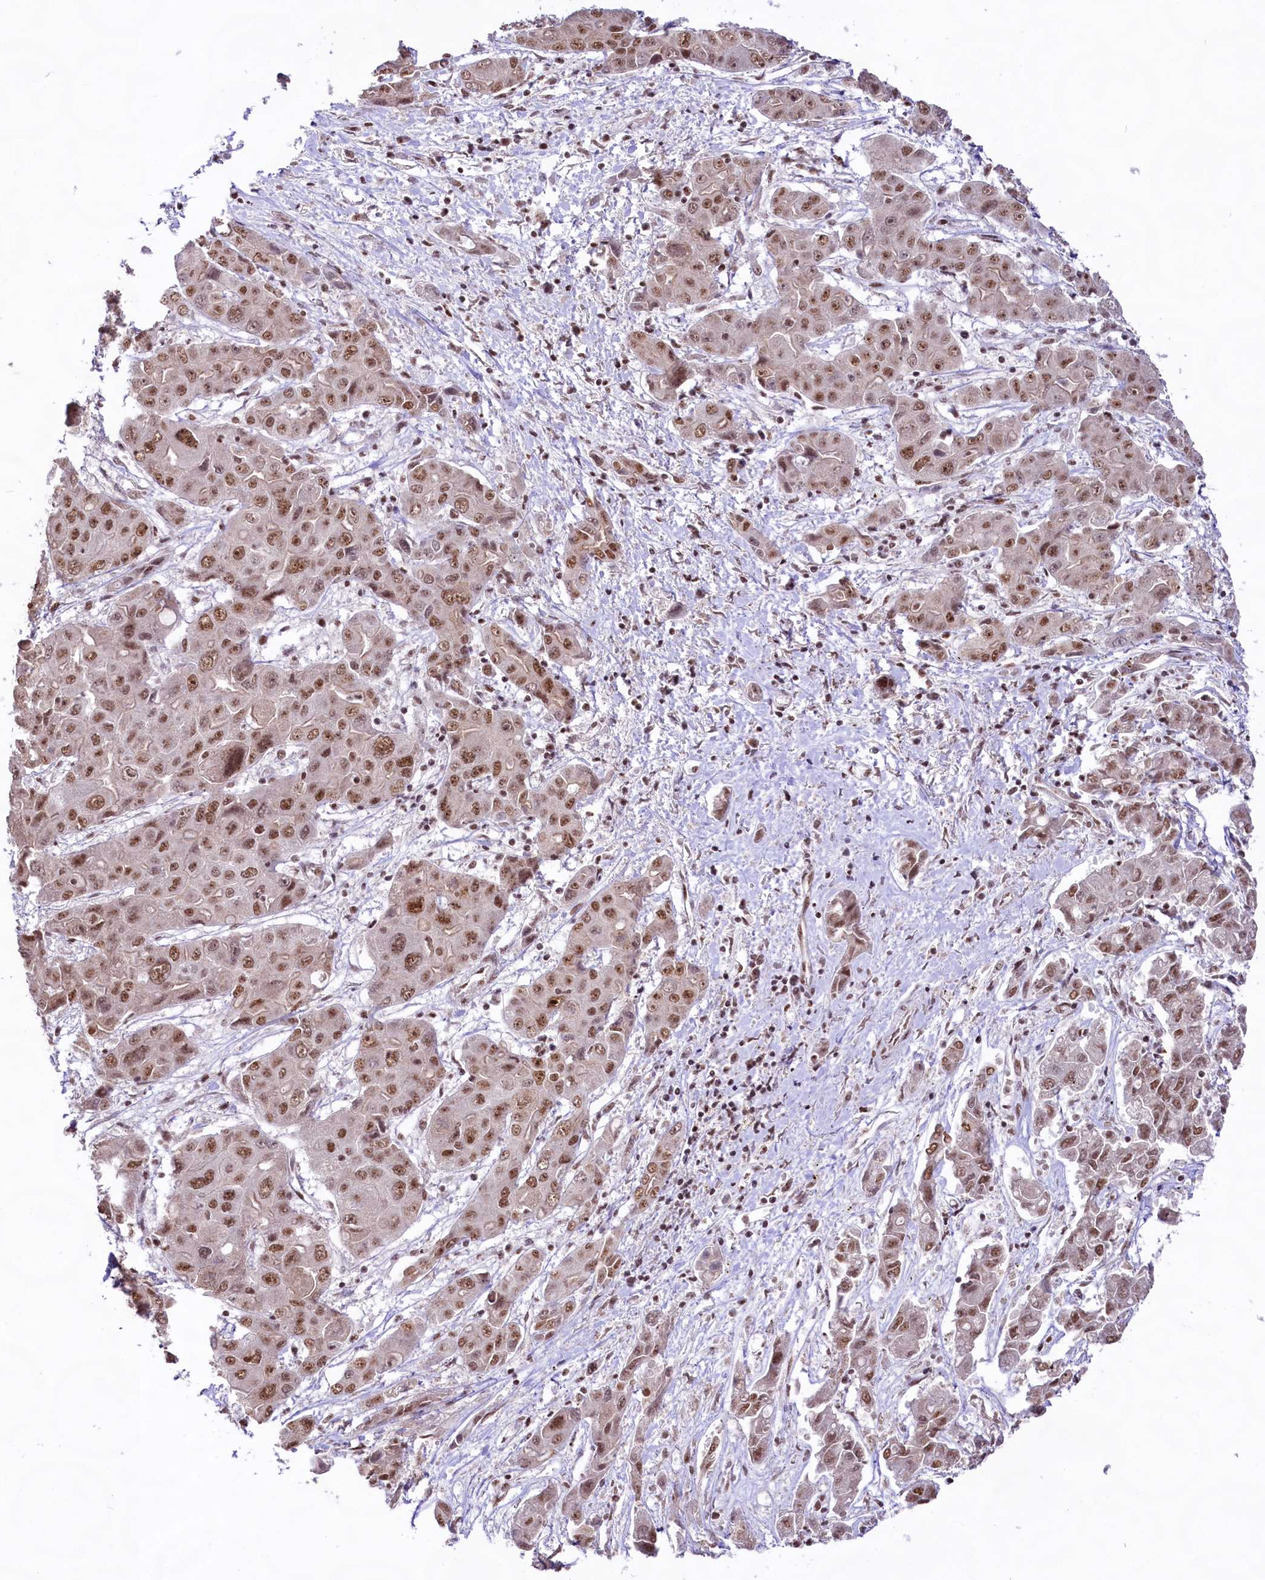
{"staining": {"intensity": "moderate", "quantity": ">75%", "location": "nuclear"}, "tissue": "liver cancer", "cell_type": "Tumor cells", "image_type": "cancer", "snomed": [{"axis": "morphology", "description": "Cholangiocarcinoma"}, {"axis": "topography", "description": "Liver"}], "caption": "Protein expression analysis of human liver cholangiocarcinoma reveals moderate nuclear expression in about >75% of tumor cells.", "gene": "HIRA", "patient": {"sex": "male", "age": 67}}